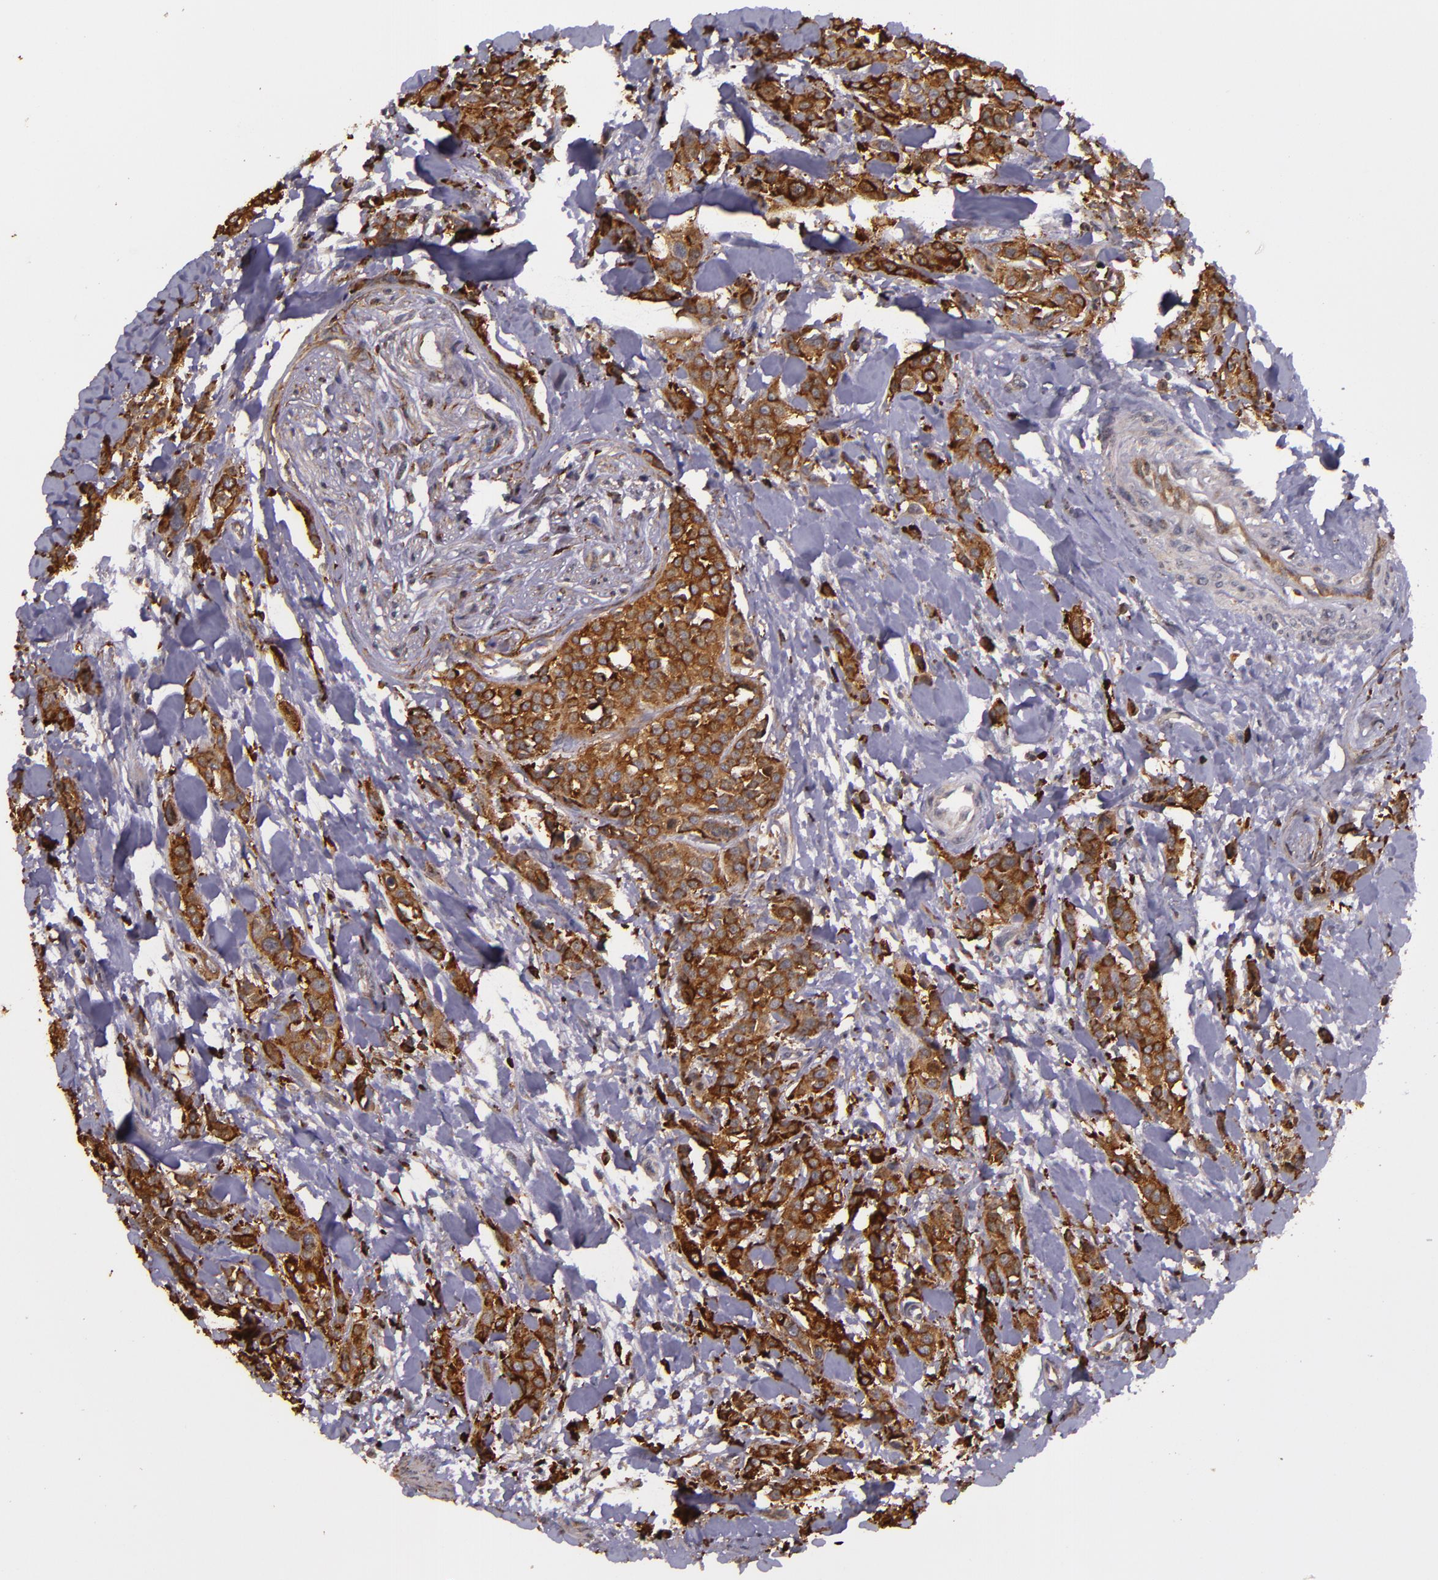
{"staining": {"intensity": "strong", "quantity": ">75%", "location": "cytoplasmic/membranous"}, "tissue": "urothelial cancer", "cell_type": "Tumor cells", "image_type": "cancer", "snomed": [{"axis": "morphology", "description": "Urothelial carcinoma, High grade"}, {"axis": "topography", "description": "Urinary bladder"}], "caption": "Protein expression analysis of urothelial carcinoma (high-grade) displays strong cytoplasmic/membranous expression in about >75% of tumor cells.", "gene": "SLC9A3R1", "patient": {"sex": "male", "age": 56}}